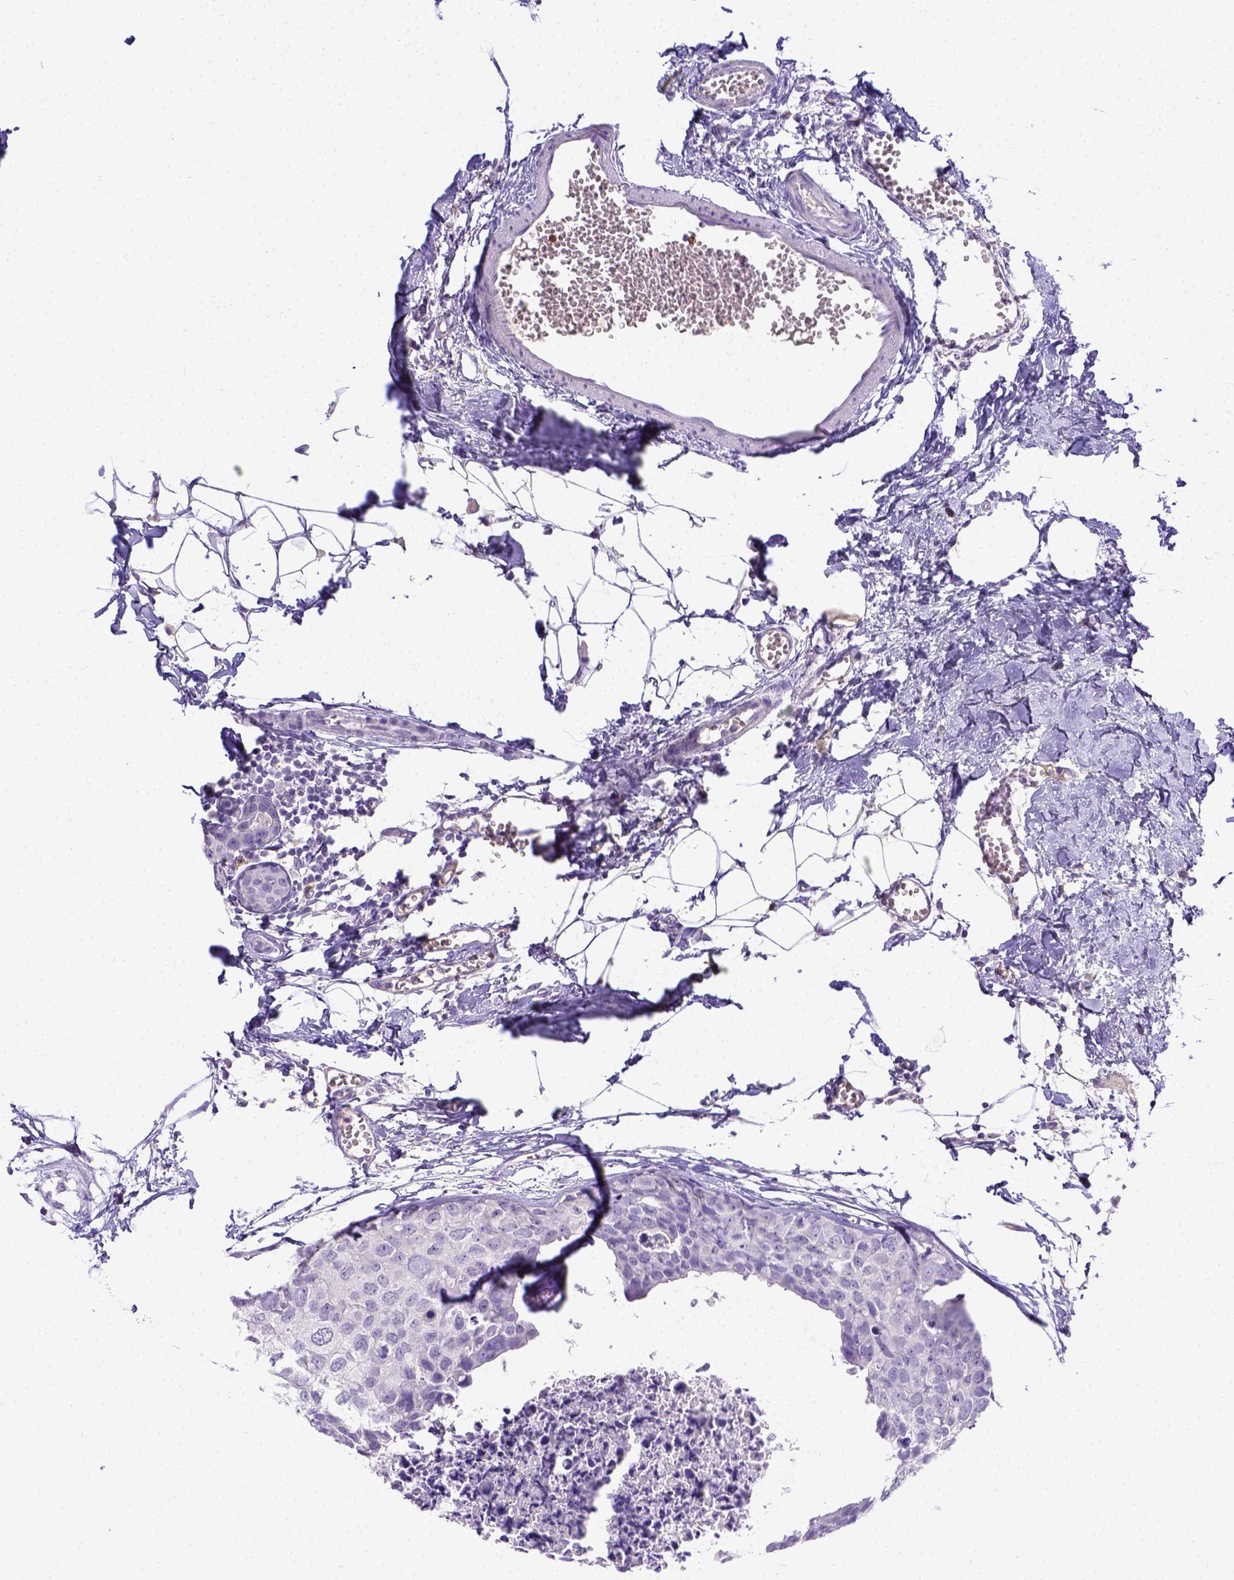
{"staining": {"intensity": "negative", "quantity": "none", "location": "none"}, "tissue": "breast cancer", "cell_type": "Tumor cells", "image_type": "cancer", "snomed": [{"axis": "morphology", "description": "Duct carcinoma"}, {"axis": "topography", "description": "Breast"}], "caption": "The image exhibits no staining of tumor cells in breast cancer.", "gene": "B3GAT1", "patient": {"sex": "female", "age": 38}}